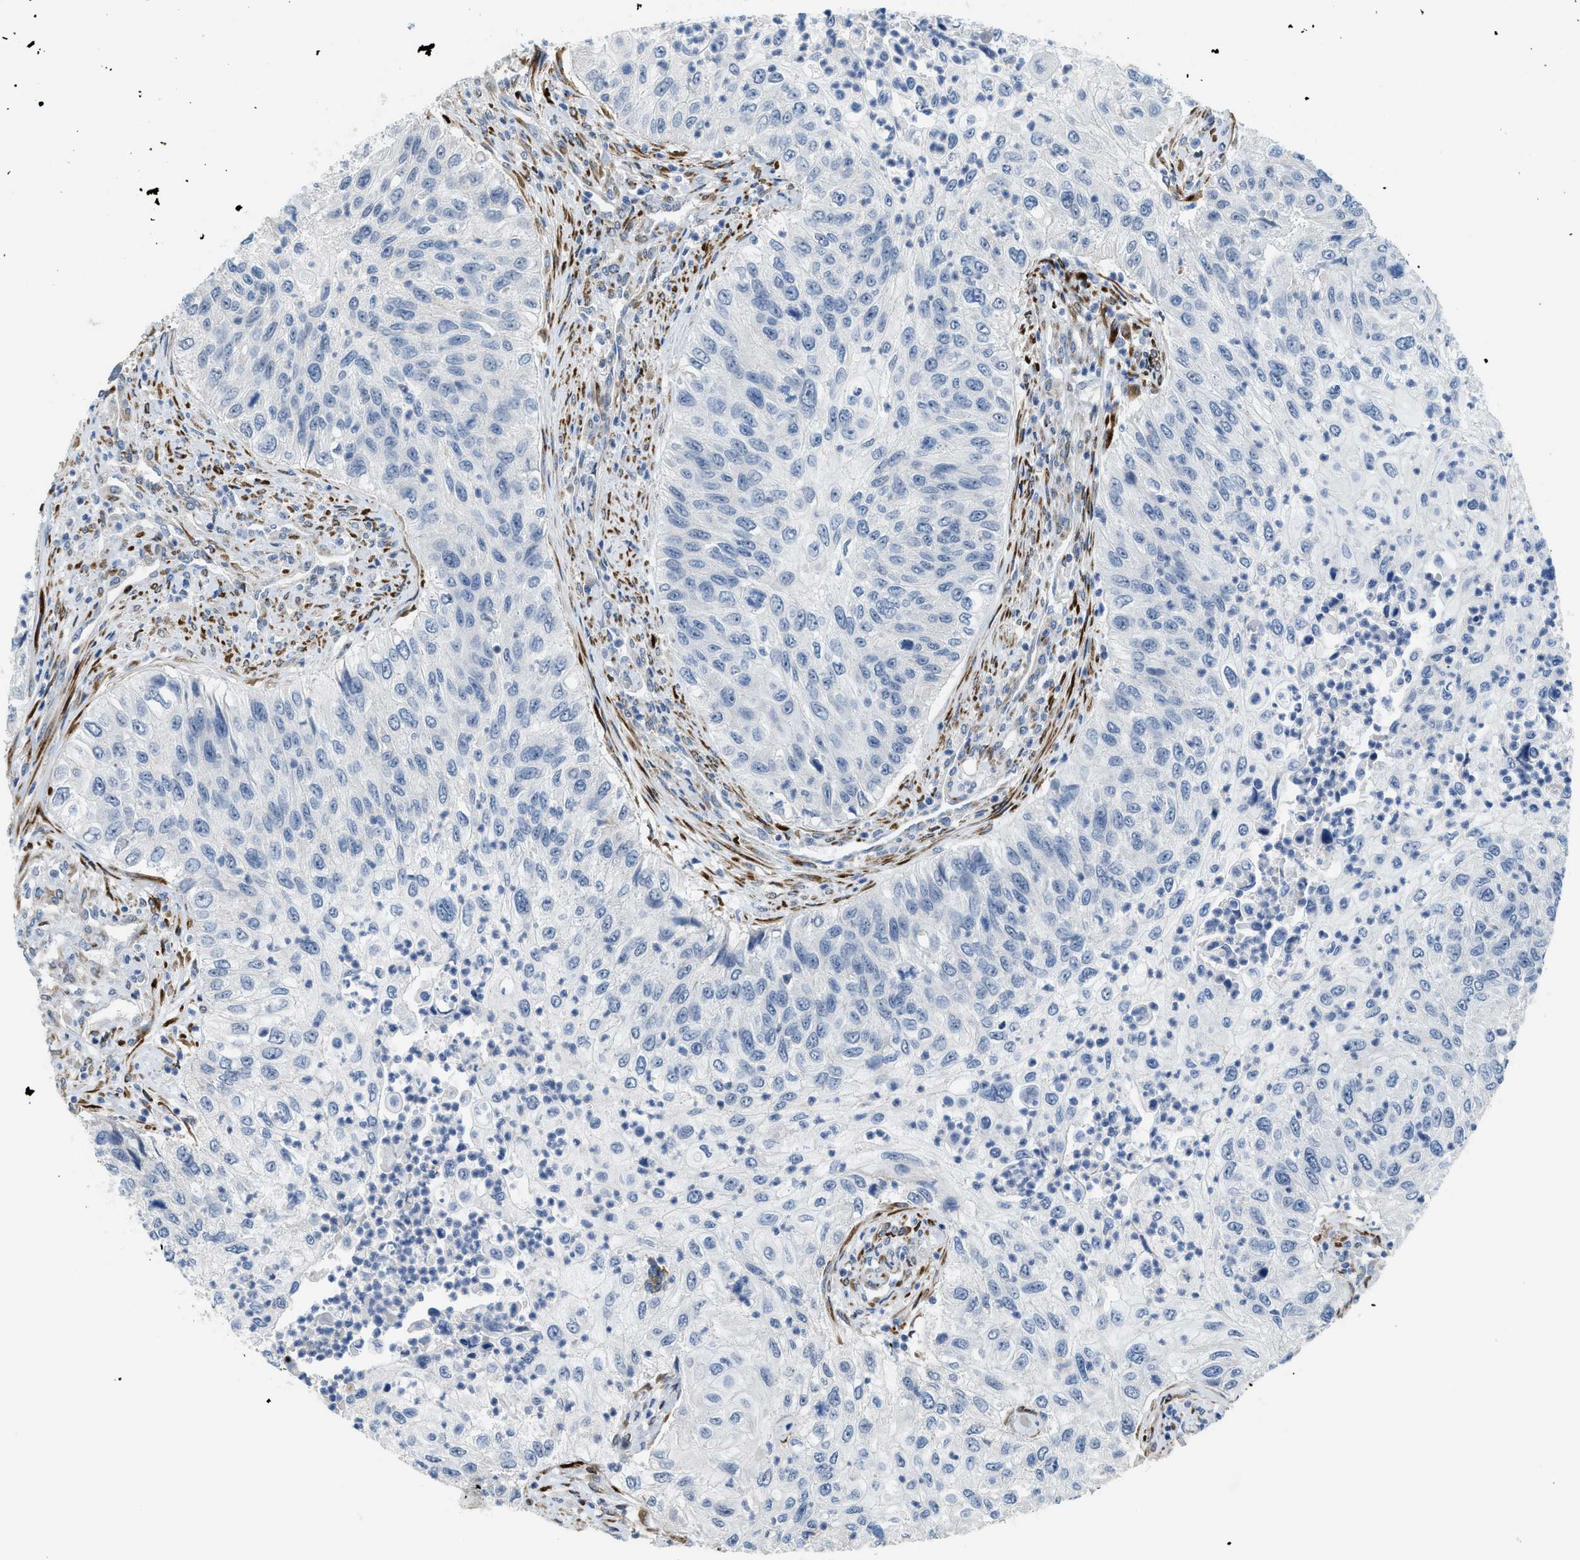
{"staining": {"intensity": "negative", "quantity": "none", "location": "none"}, "tissue": "urothelial cancer", "cell_type": "Tumor cells", "image_type": "cancer", "snomed": [{"axis": "morphology", "description": "Urothelial carcinoma, High grade"}, {"axis": "topography", "description": "Urinary bladder"}], "caption": "High magnification brightfield microscopy of urothelial cancer stained with DAB (brown) and counterstained with hematoxylin (blue): tumor cells show no significant expression.", "gene": "TMEM154", "patient": {"sex": "female", "age": 60}}